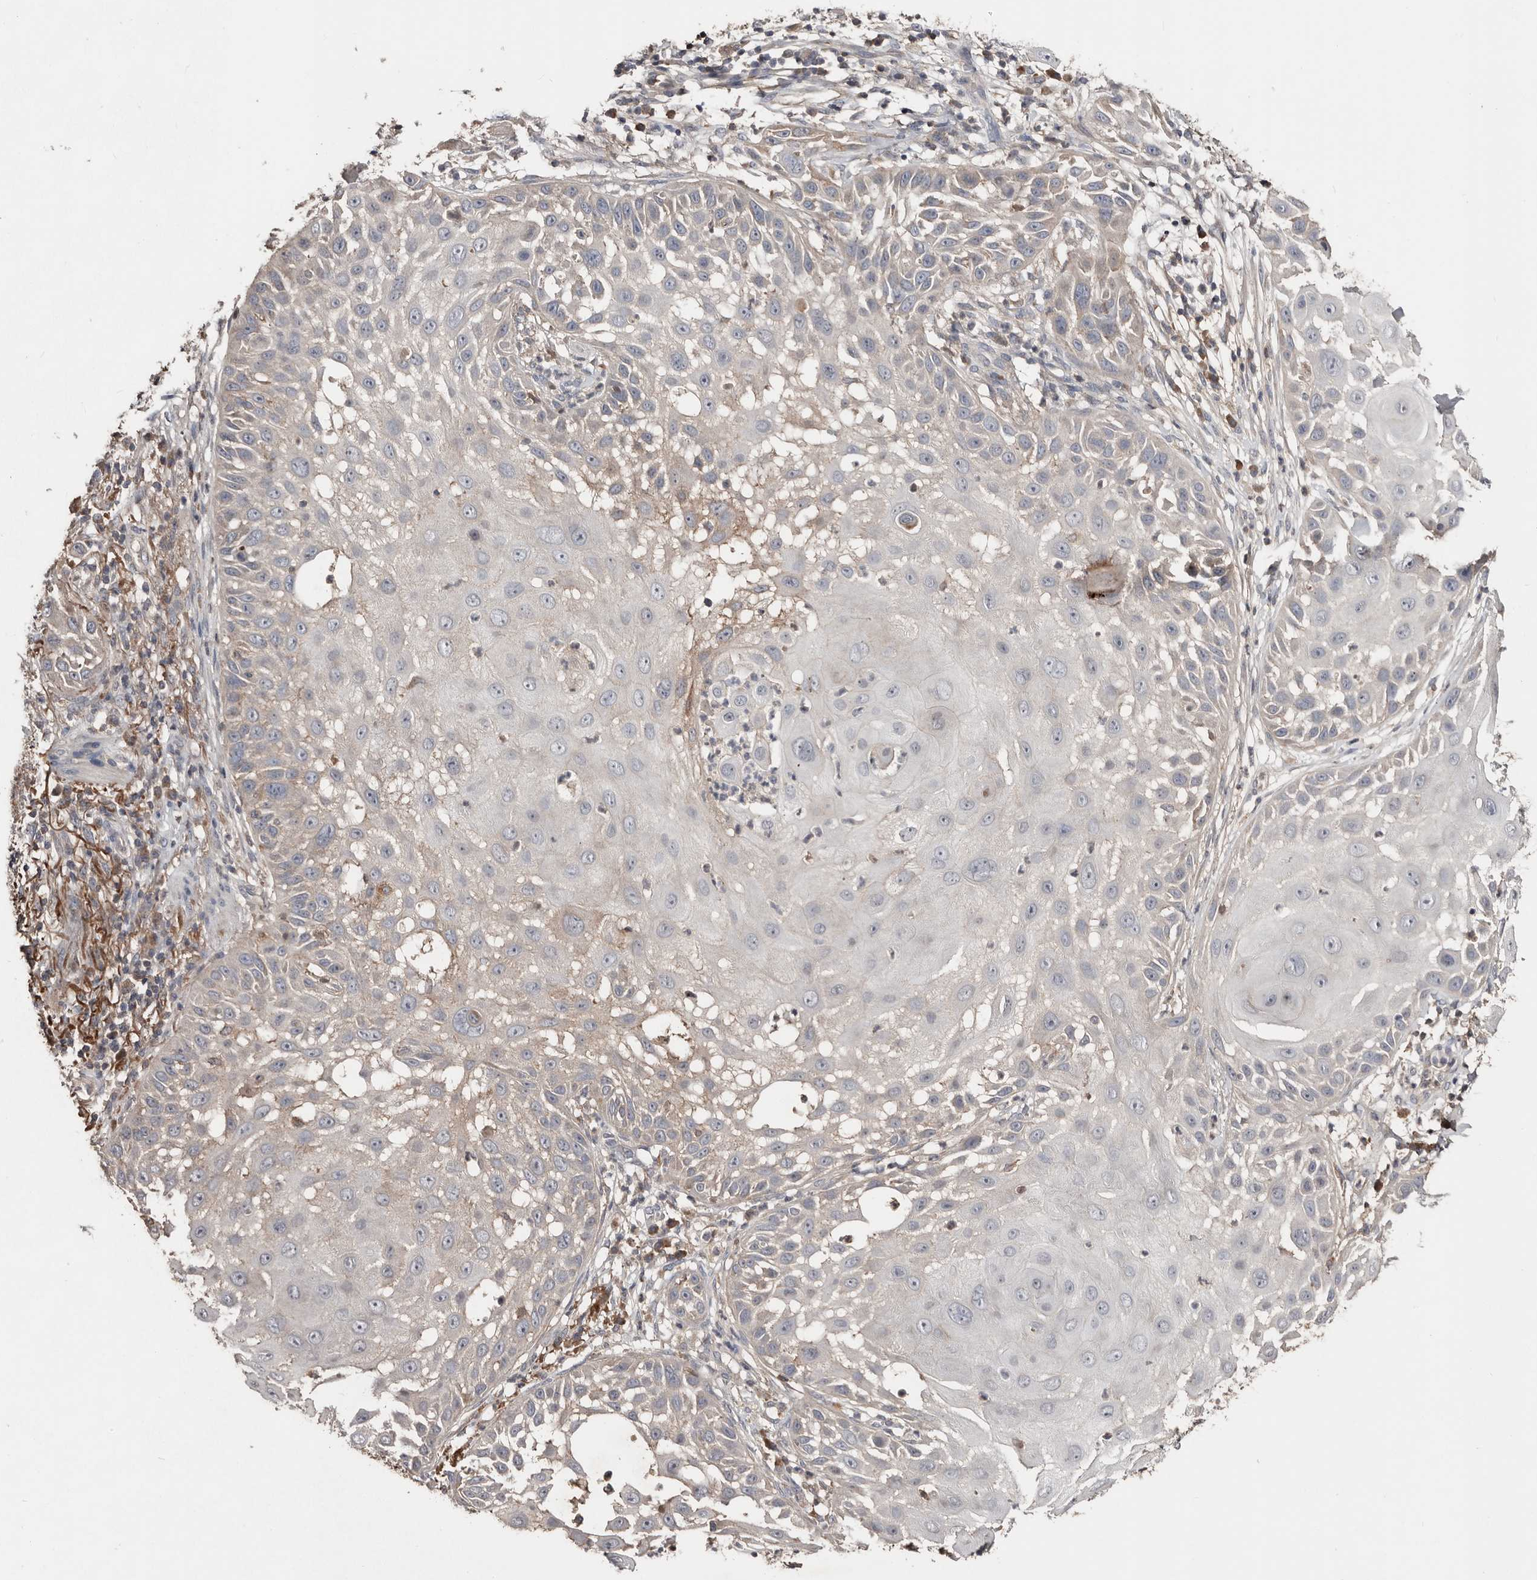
{"staining": {"intensity": "negative", "quantity": "none", "location": "none"}, "tissue": "skin cancer", "cell_type": "Tumor cells", "image_type": "cancer", "snomed": [{"axis": "morphology", "description": "Squamous cell carcinoma, NOS"}, {"axis": "topography", "description": "Skin"}], "caption": "Skin cancer (squamous cell carcinoma) was stained to show a protein in brown. There is no significant positivity in tumor cells. Nuclei are stained in blue.", "gene": "SLC39A2", "patient": {"sex": "female", "age": 44}}